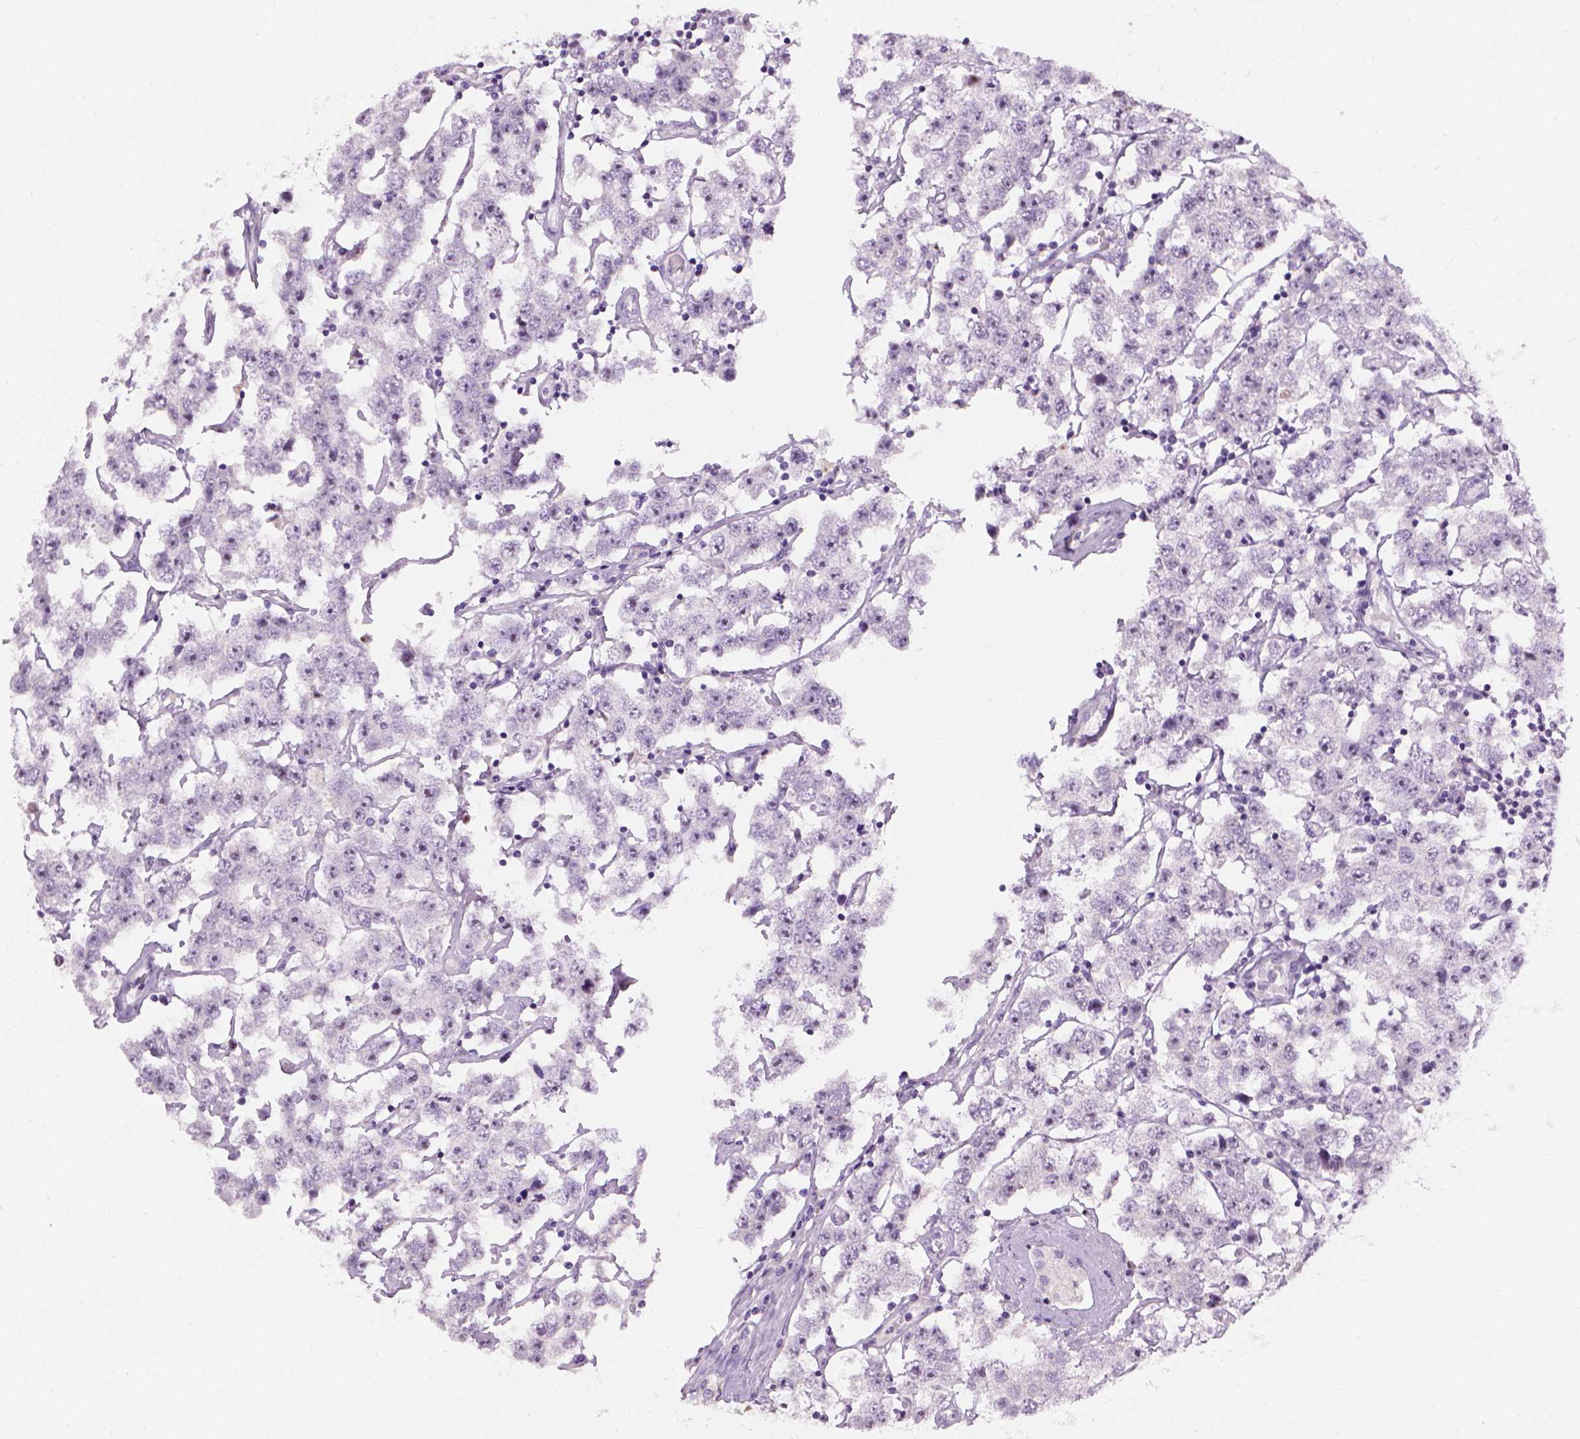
{"staining": {"intensity": "weak", "quantity": "25%-75%", "location": "nuclear"}, "tissue": "testis cancer", "cell_type": "Tumor cells", "image_type": "cancer", "snomed": [{"axis": "morphology", "description": "Seminoma, NOS"}, {"axis": "topography", "description": "Testis"}], "caption": "Protein analysis of testis seminoma tissue reveals weak nuclear staining in approximately 25%-75% of tumor cells.", "gene": "UTP4", "patient": {"sex": "male", "age": 52}}